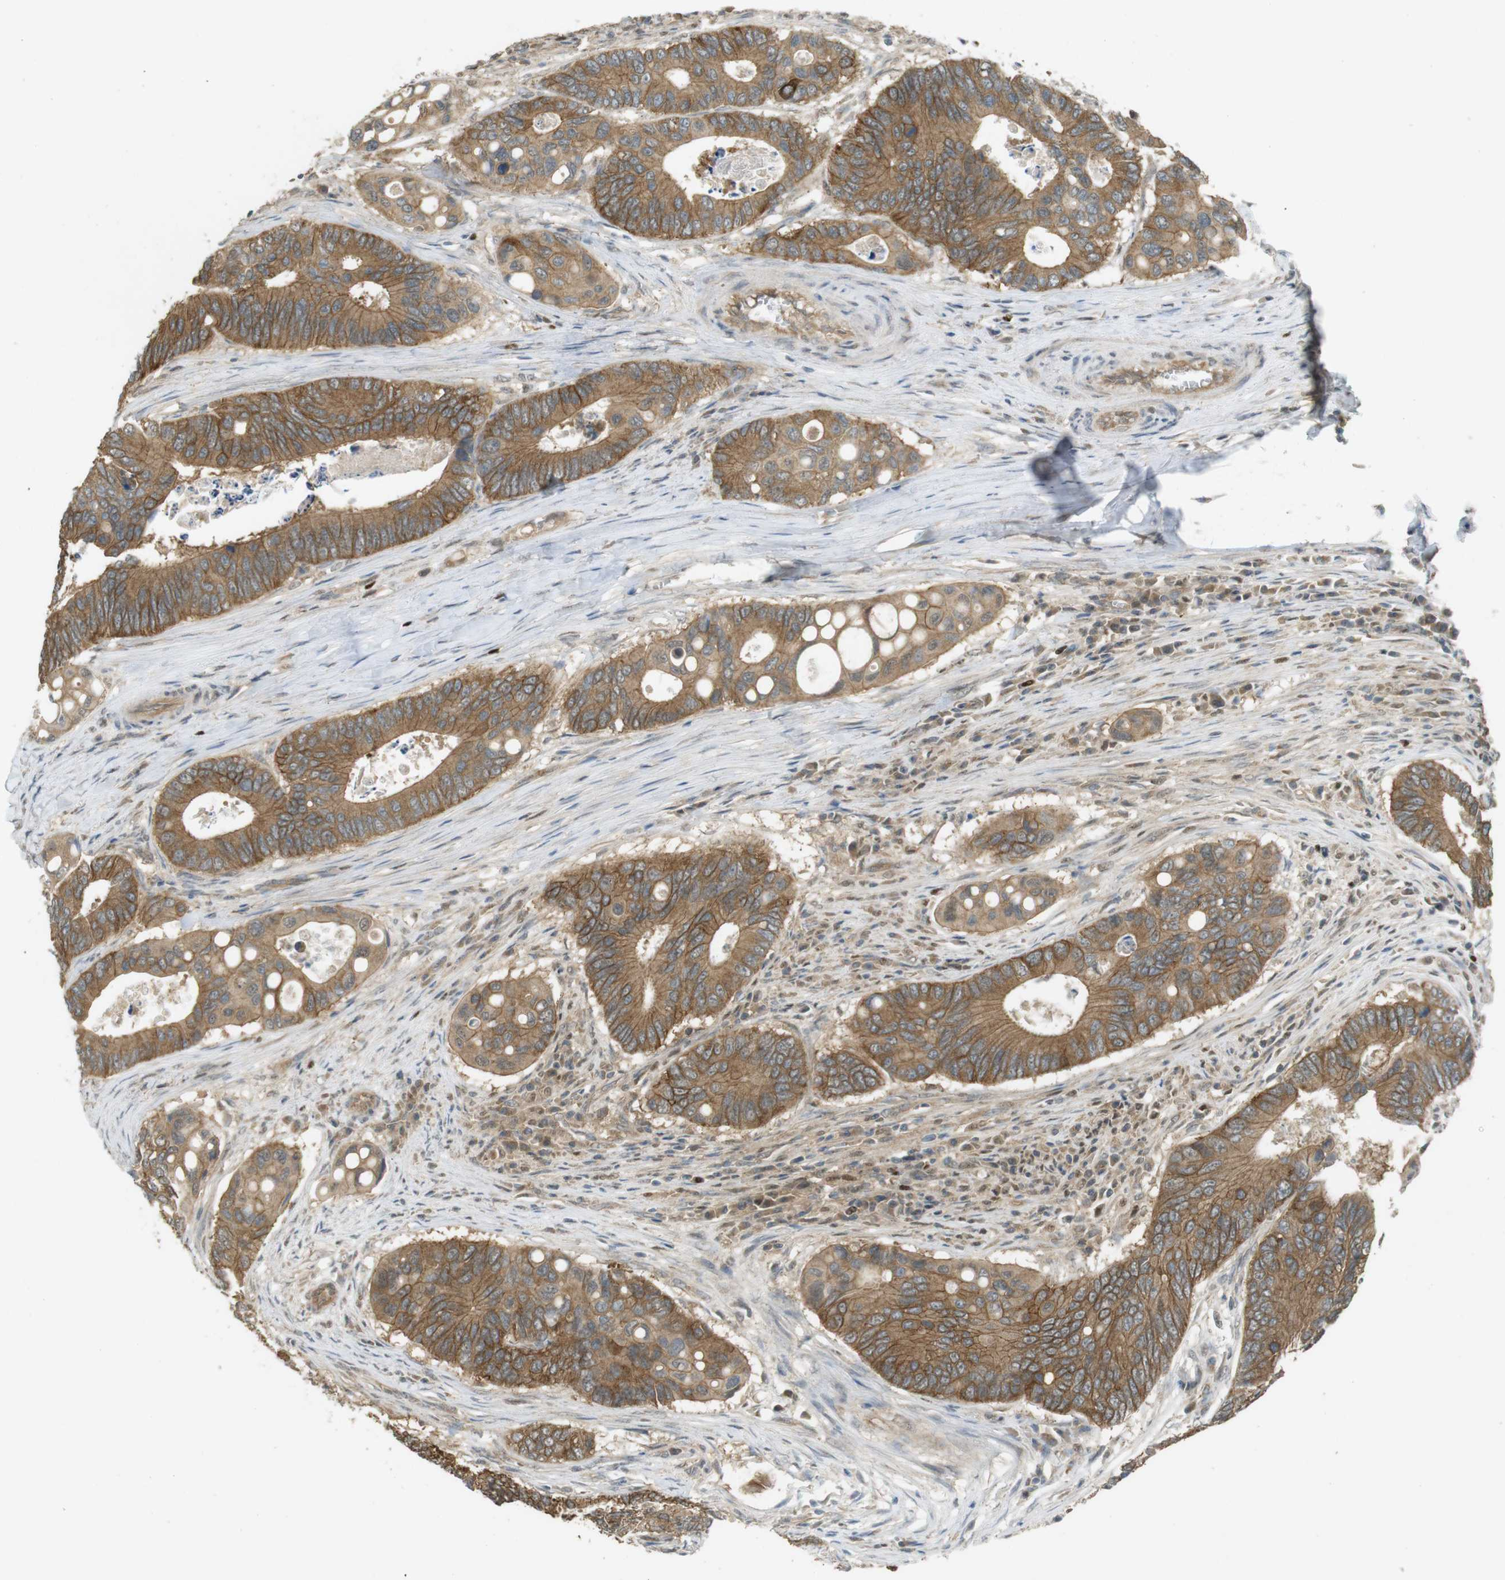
{"staining": {"intensity": "moderate", "quantity": ">75%", "location": "cytoplasmic/membranous"}, "tissue": "colorectal cancer", "cell_type": "Tumor cells", "image_type": "cancer", "snomed": [{"axis": "morphology", "description": "Inflammation, NOS"}, {"axis": "morphology", "description": "Adenocarcinoma, NOS"}, {"axis": "topography", "description": "Colon"}], "caption": "About >75% of tumor cells in colorectal adenocarcinoma demonstrate moderate cytoplasmic/membranous protein expression as visualized by brown immunohistochemical staining.", "gene": "ZDHHC20", "patient": {"sex": "male", "age": 72}}